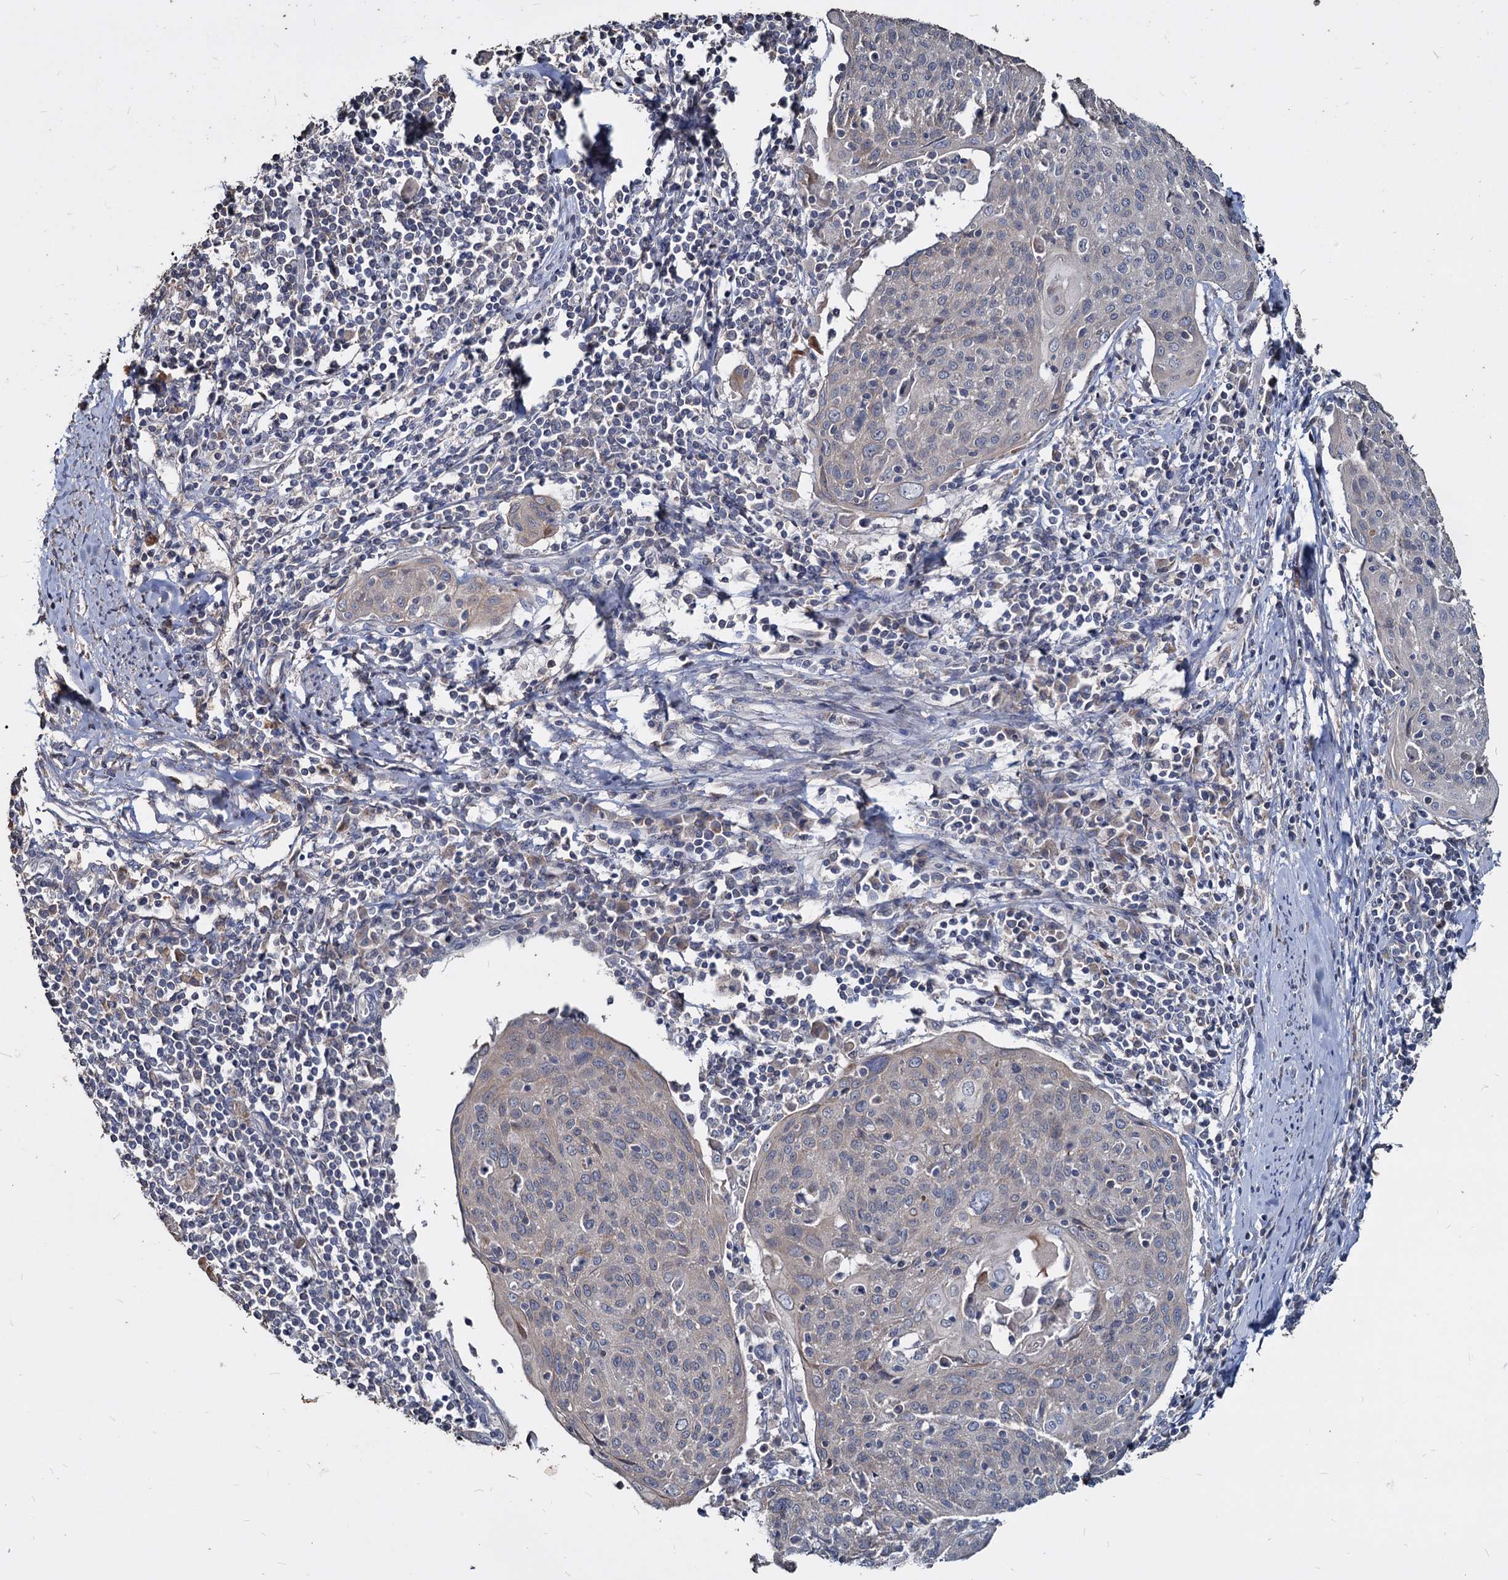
{"staining": {"intensity": "weak", "quantity": "<25%", "location": "cytoplasmic/membranous"}, "tissue": "cervical cancer", "cell_type": "Tumor cells", "image_type": "cancer", "snomed": [{"axis": "morphology", "description": "Squamous cell carcinoma, NOS"}, {"axis": "topography", "description": "Cervix"}], "caption": "Histopathology image shows no protein expression in tumor cells of cervical squamous cell carcinoma tissue.", "gene": "DEPDC4", "patient": {"sex": "female", "age": 67}}